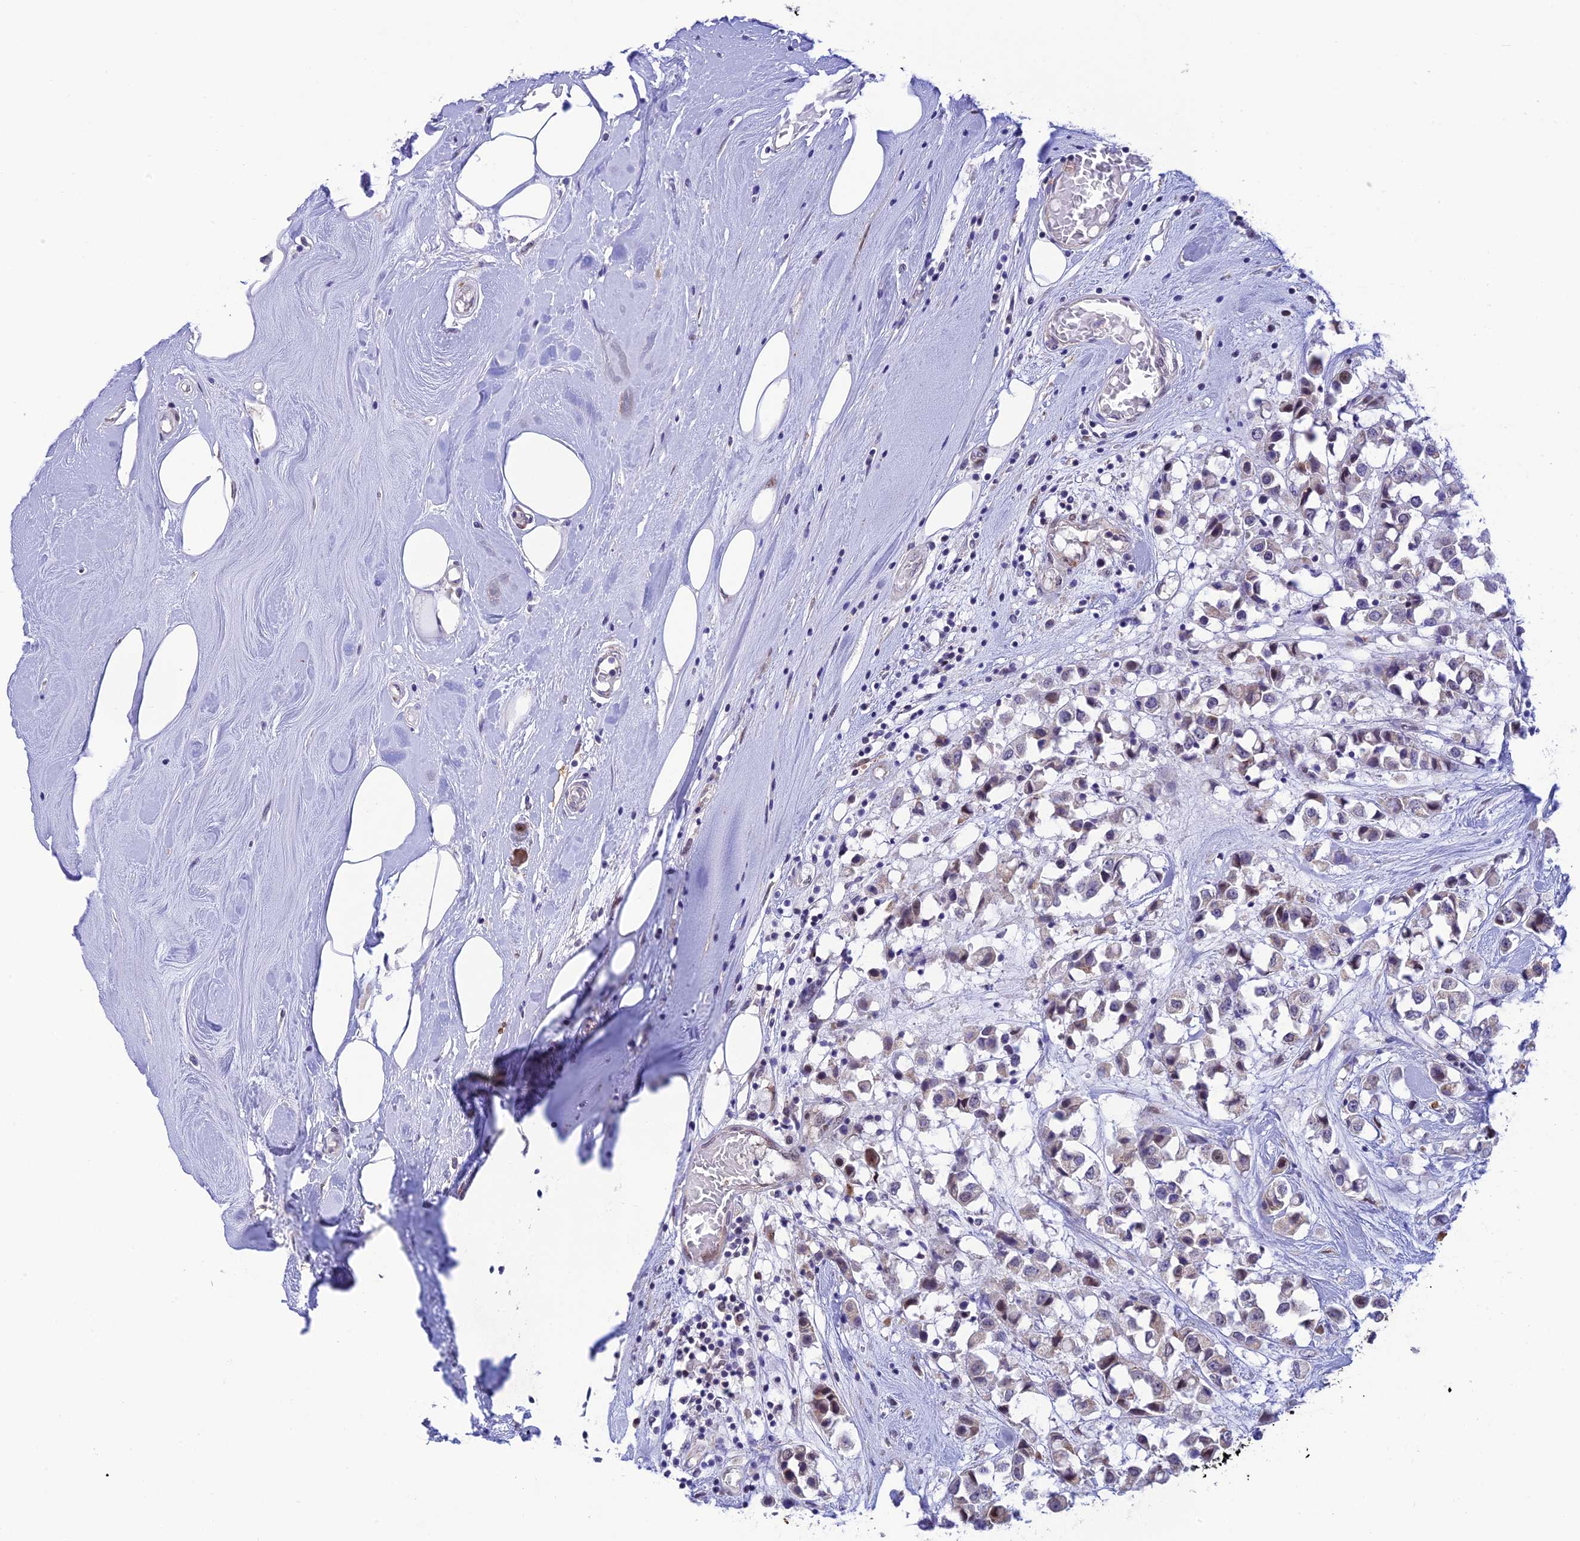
{"staining": {"intensity": "weak", "quantity": "<25%", "location": "cytoplasmic/membranous,nuclear"}, "tissue": "breast cancer", "cell_type": "Tumor cells", "image_type": "cancer", "snomed": [{"axis": "morphology", "description": "Duct carcinoma"}, {"axis": "topography", "description": "Breast"}], "caption": "DAB immunohistochemical staining of breast cancer displays no significant staining in tumor cells. (DAB IHC visualized using brightfield microscopy, high magnification).", "gene": "WDR55", "patient": {"sex": "female", "age": 61}}